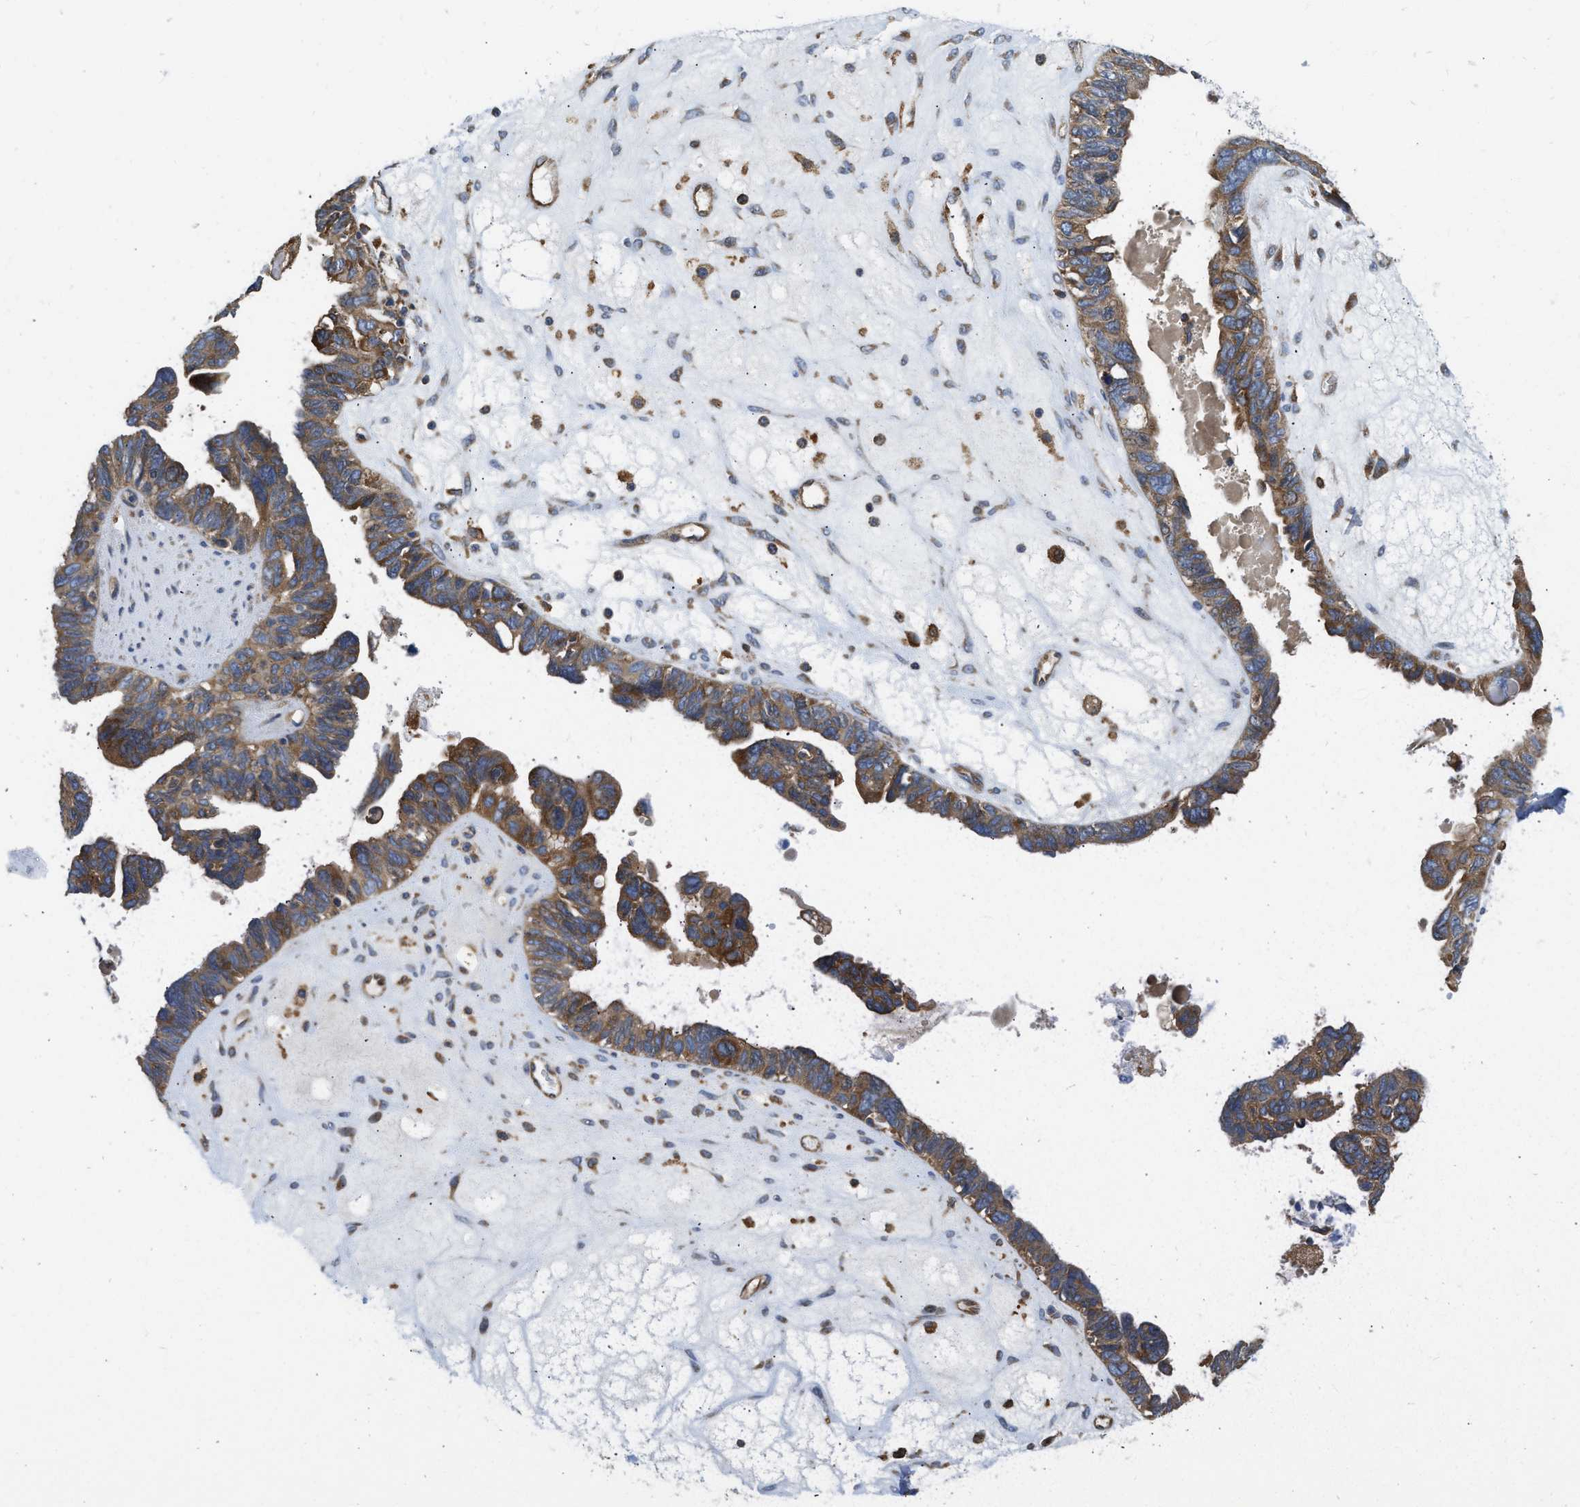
{"staining": {"intensity": "strong", "quantity": "25%-75%", "location": "cytoplasmic/membranous"}, "tissue": "ovarian cancer", "cell_type": "Tumor cells", "image_type": "cancer", "snomed": [{"axis": "morphology", "description": "Cystadenocarcinoma, serous, NOS"}, {"axis": "topography", "description": "Ovary"}], "caption": "Protein analysis of ovarian cancer (serous cystadenocarcinoma) tissue displays strong cytoplasmic/membranous staining in approximately 25%-75% of tumor cells.", "gene": "FLNB", "patient": {"sex": "female", "age": 79}}